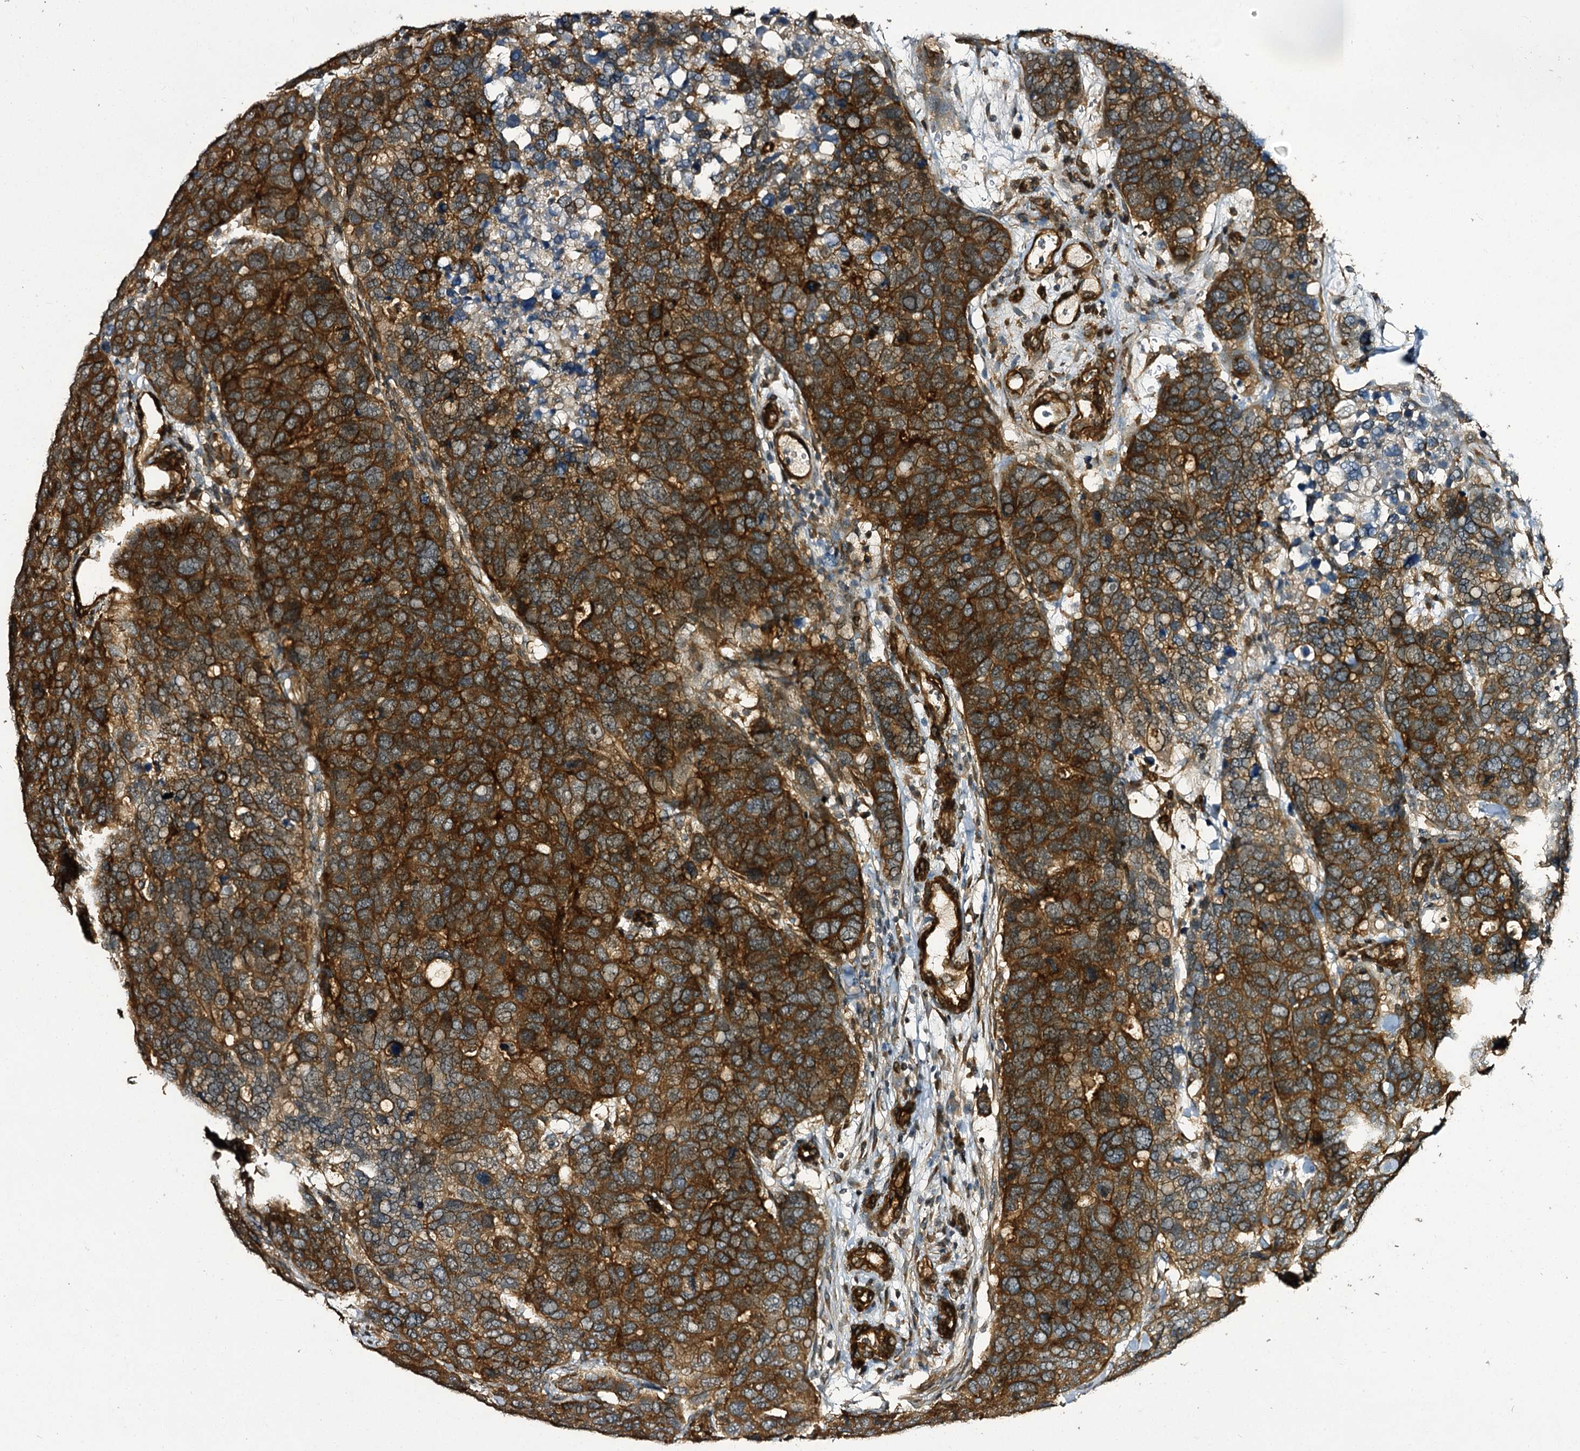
{"staining": {"intensity": "strong", "quantity": ">75%", "location": "cytoplasmic/membranous"}, "tissue": "breast cancer", "cell_type": "Tumor cells", "image_type": "cancer", "snomed": [{"axis": "morphology", "description": "Duct carcinoma"}, {"axis": "topography", "description": "Breast"}], "caption": "A histopathology image showing strong cytoplasmic/membranous positivity in approximately >75% of tumor cells in breast intraductal carcinoma, as visualized by brown immunohistochemical staining.", "gene": "MYO1C", "patient": {"sex": "female", "age": 83}}